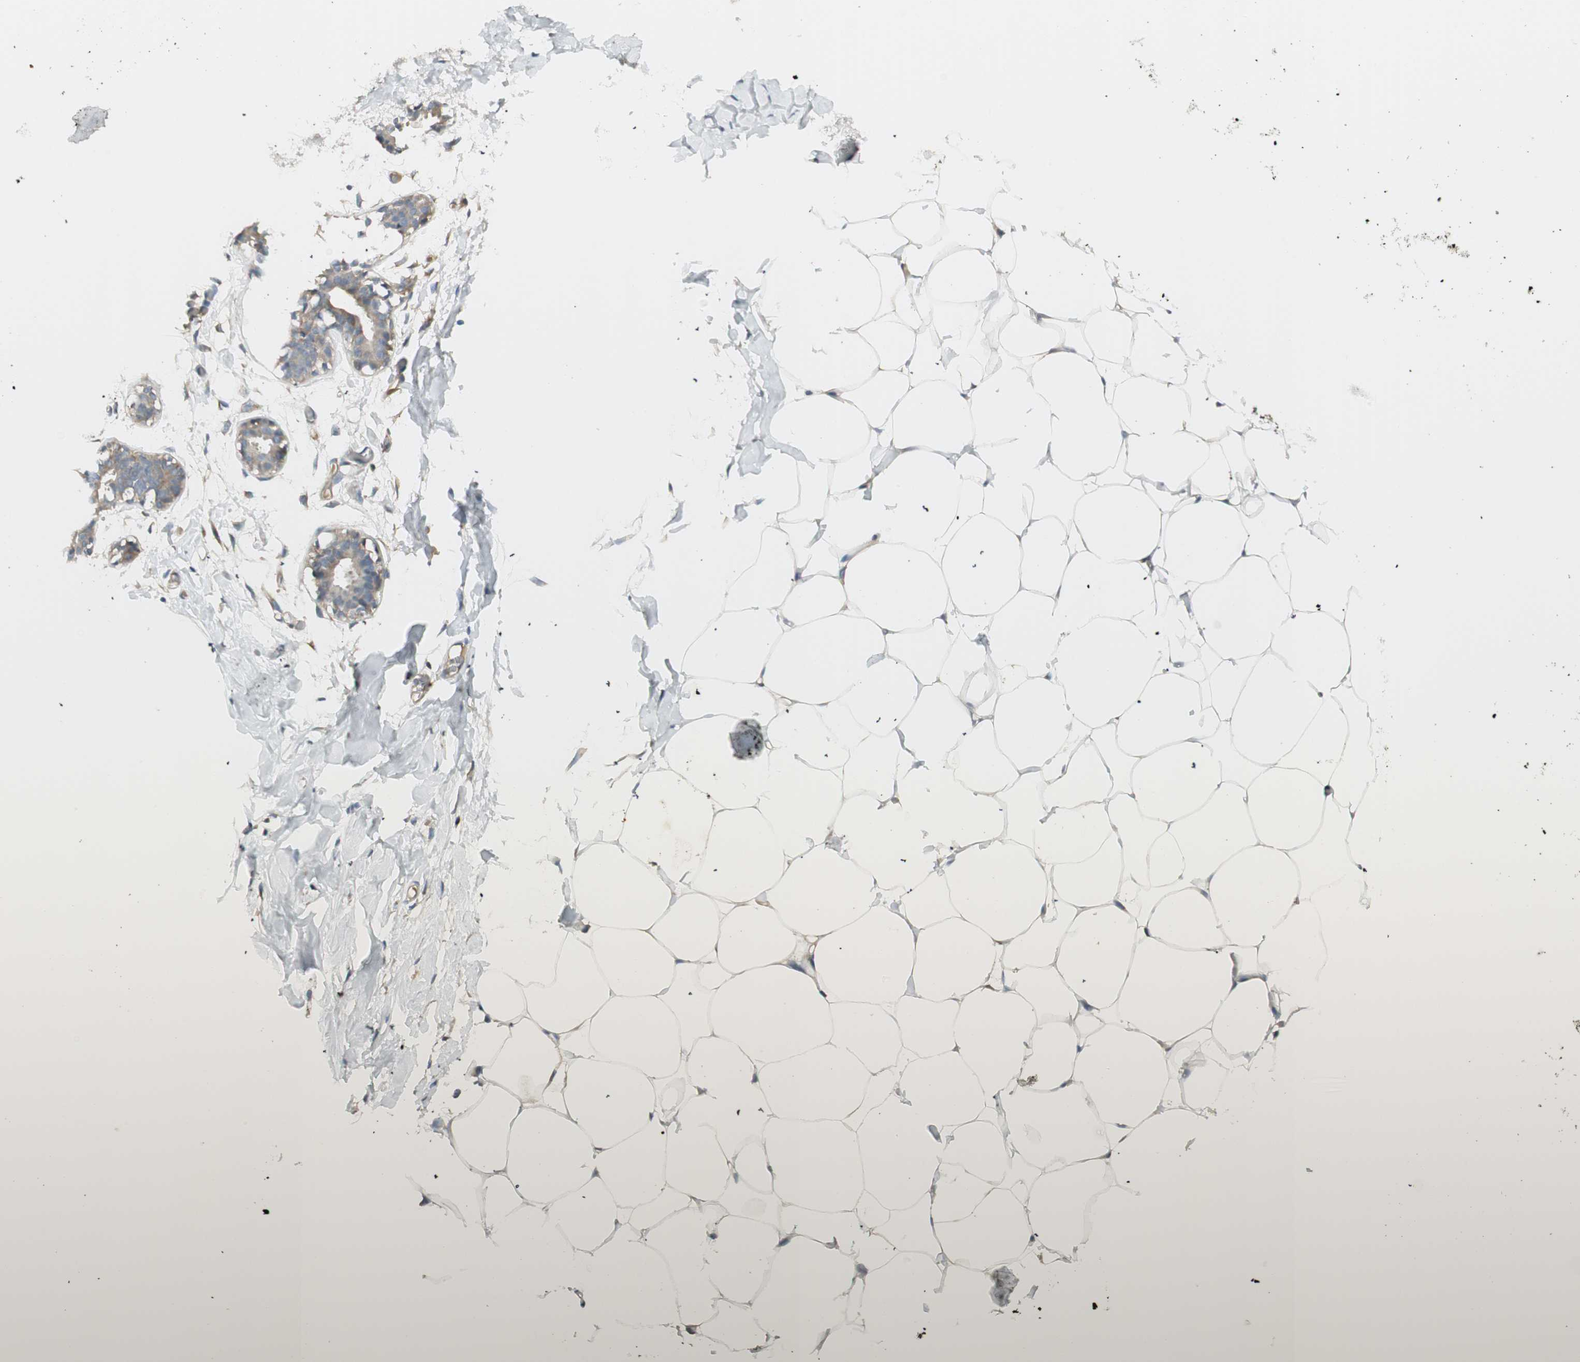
{"staining": {"intensity": "negative", "quantity": "none", "location": "none"}, "tissue": "adipose tissue", "cell_type": "Adipocytes", "image_type": "normal", "snomed": [{"axis": "morphology", "description": "Normal tissue, NOS"}, {"axis": "topography", "description": "Breast"}, {"axis": "topography", "description": "Adipose tissue"}], "caption": "Immunohistochemical staining of normal adipose tissue displays no significant staining in adipocytes. The staining was performed using DAB to visualize the protein expression in brown, while the nuclei were stained in blue with hematoxylin (Magnification: 20x).", "gene": "STON1", "patient": {"sex": "female", "age": 25}}